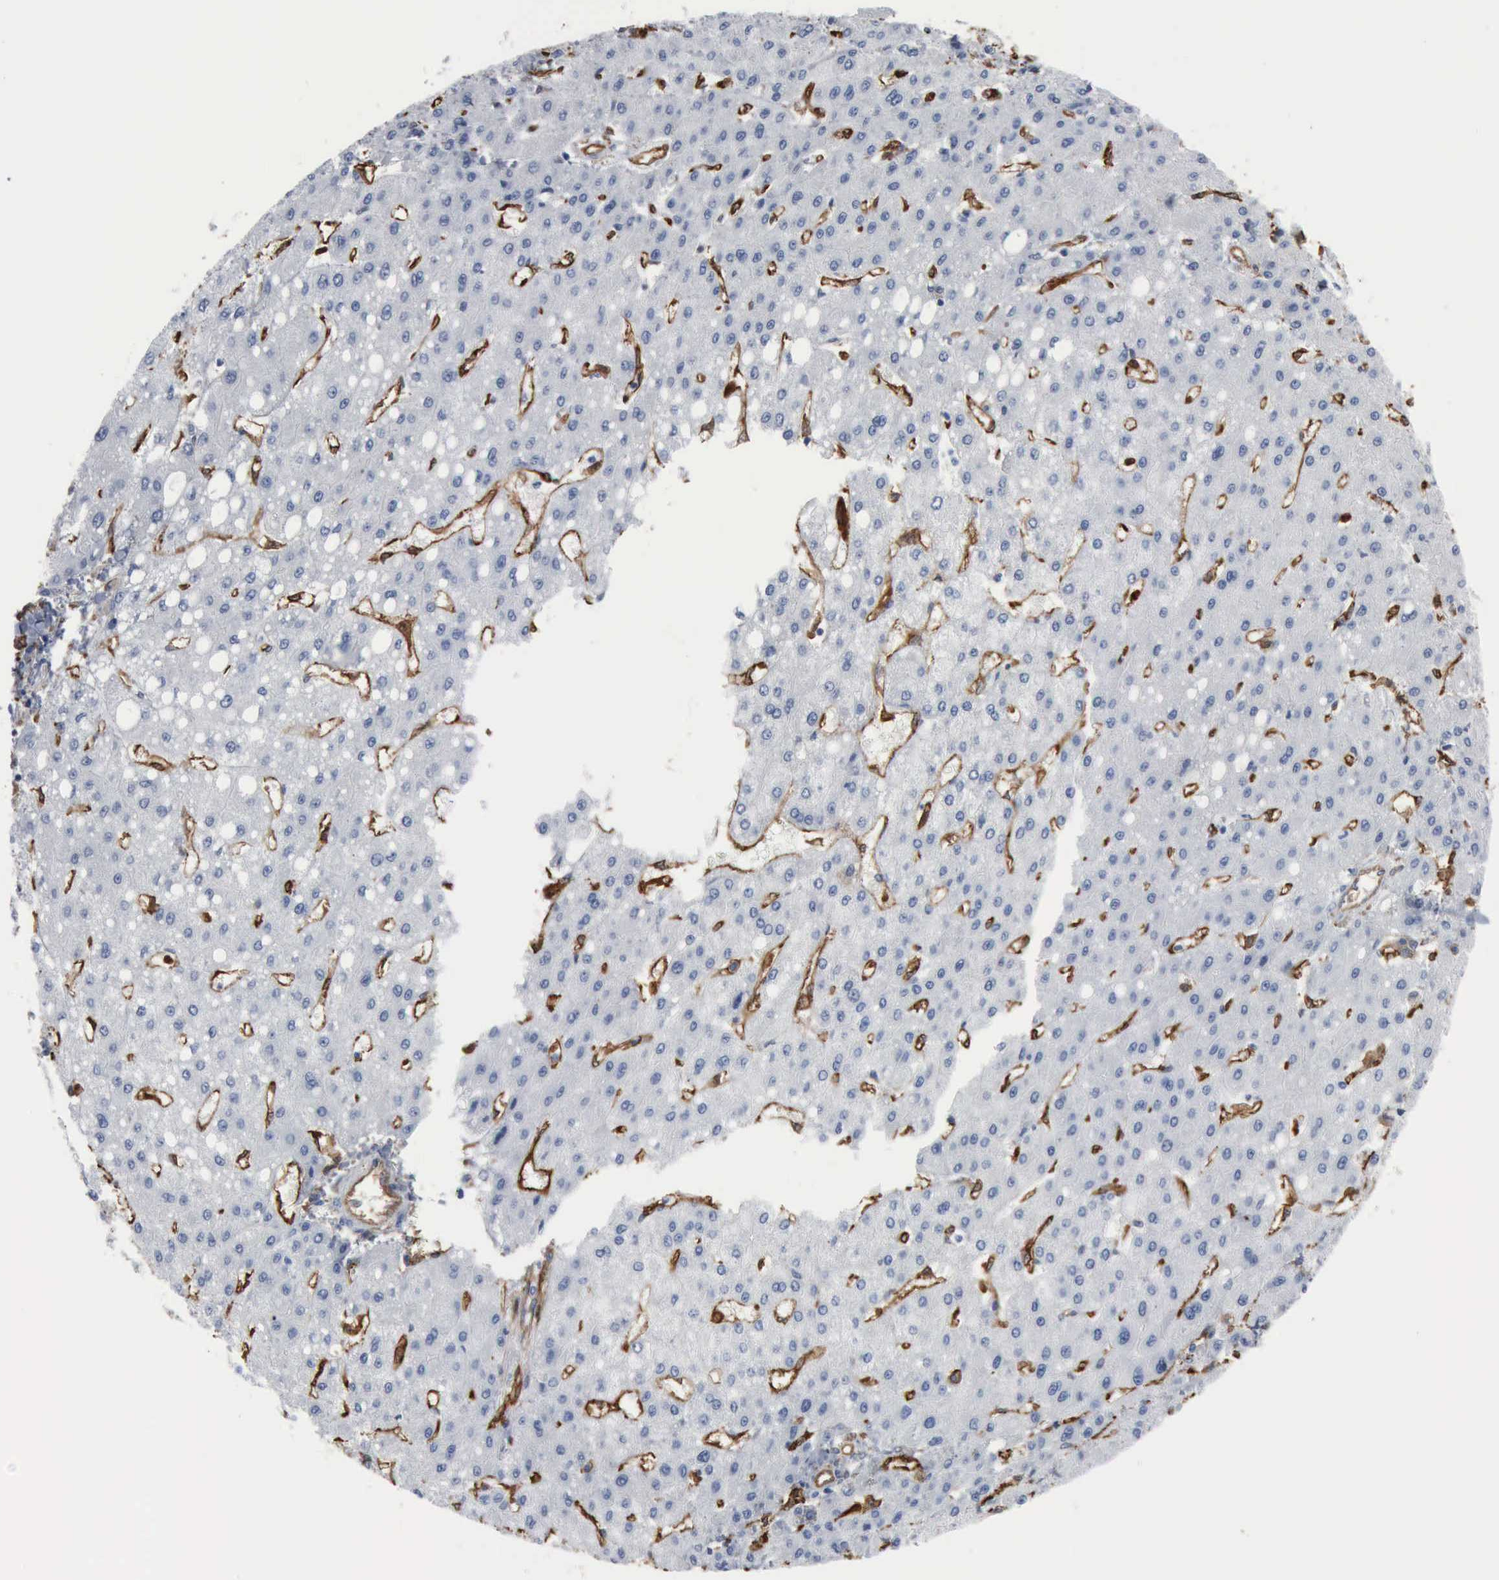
{"staining": {"intensity": "negative", "quantity": "none", "location": "none"}, "tissue": "liver cancer", "cell_type": "Tumor cells", "image_type": "cancer", "snomed": [{"axis": "morphology", "description": "Carcinoma, Hepatocellular, NOS"}, {"axis": "topography", "description": "Liver"}], "caption": "A high-resolution image shows immunohistochemistry (IHC) staining of liver cancer, which demonstrates no significant expression in tumor cells.", "gene": "FSCN1", "patient": {"sex": "female", "age": 52}}